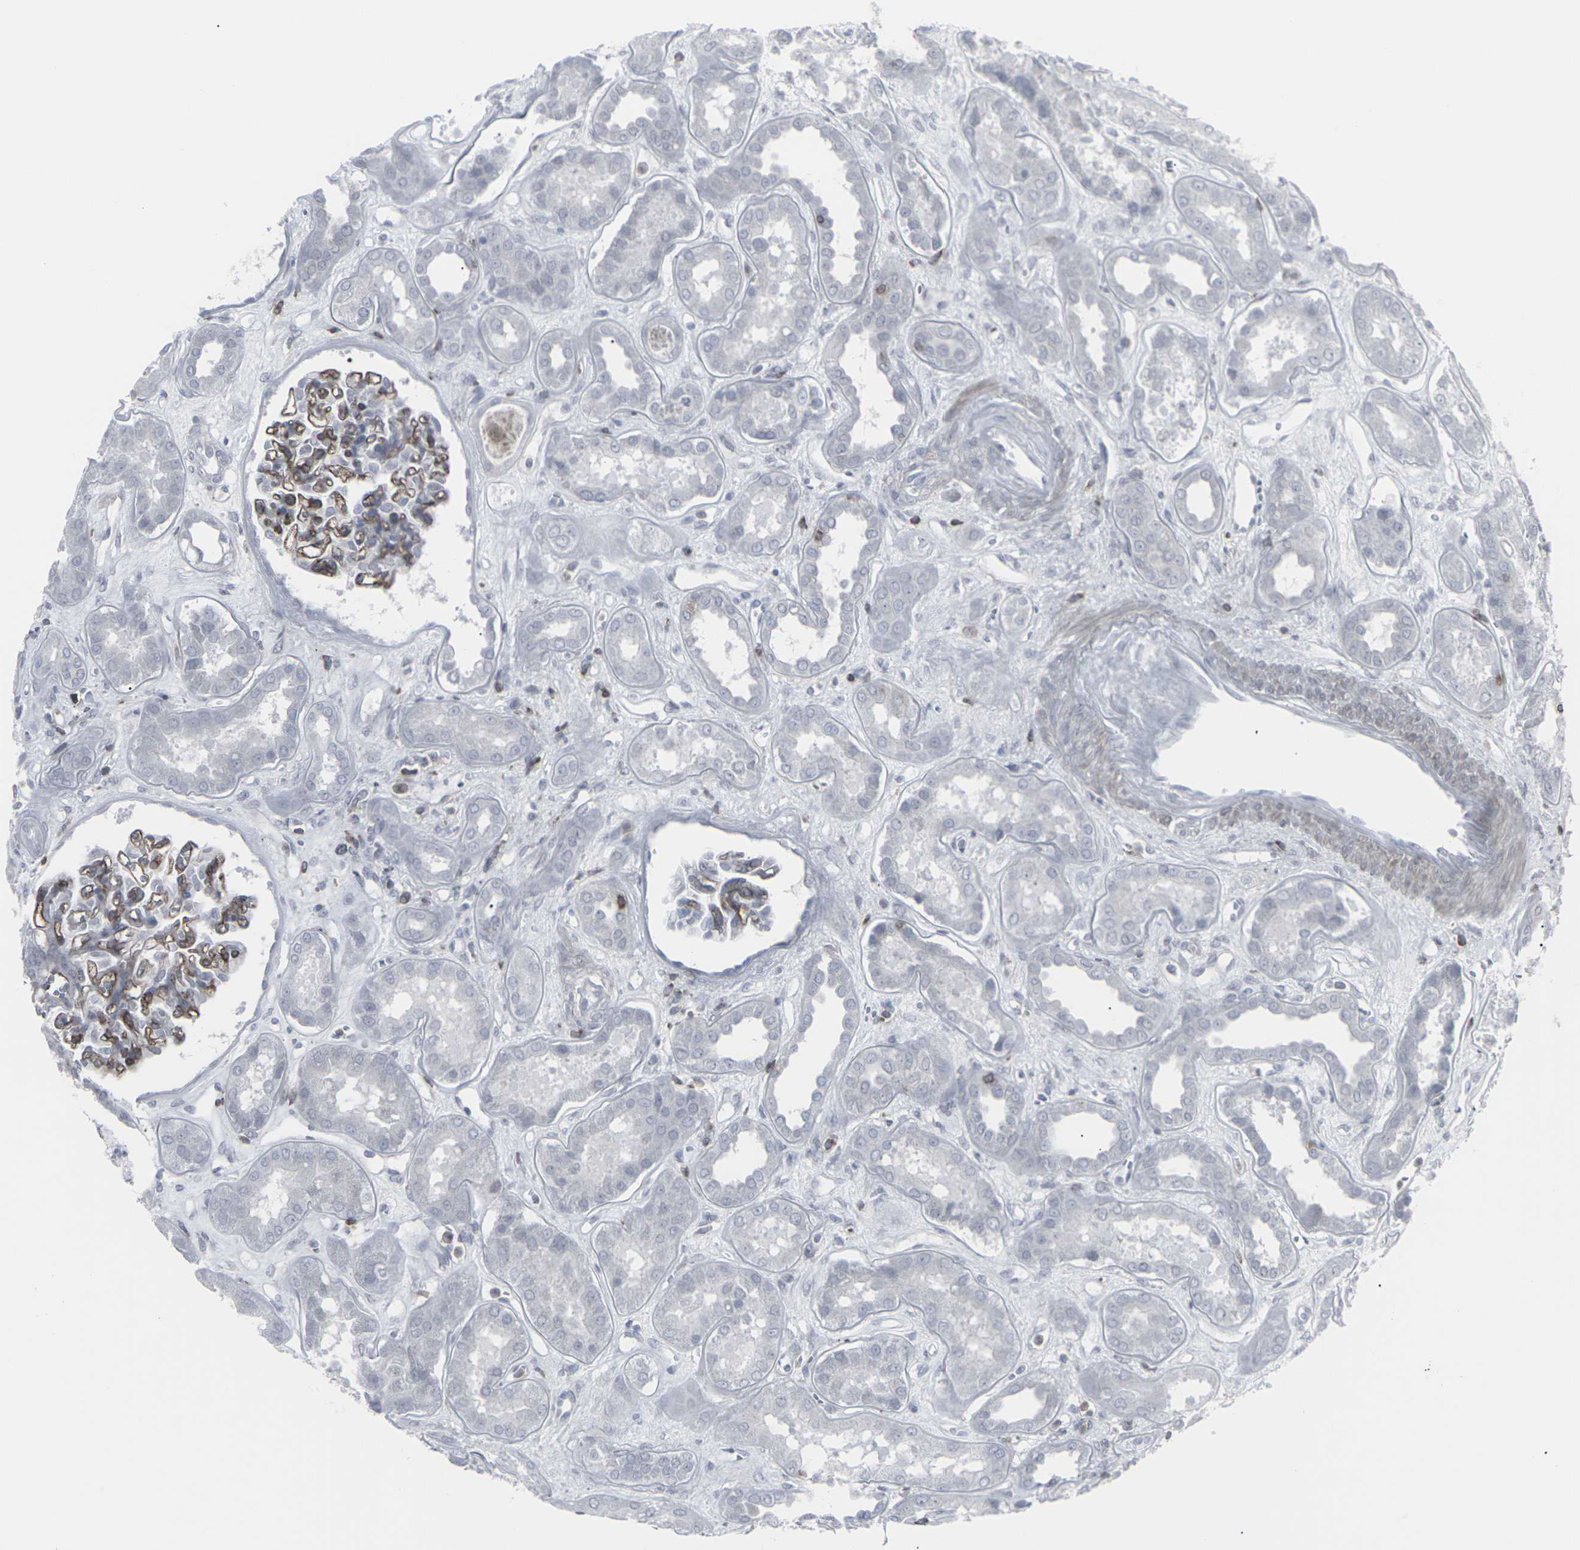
{"staining": {"intensity": "moderate", "quantity": "25%-75%", "location": "cytoplasmic/membranous"}, "tissue": "kidney", "cell_type": "Cells in glomeruli", "image_type": "normal", "snomed": [{"axis": "morphology", "description": "Normal tissue, NOS"}, {"axis": "topography", "description": "Kidney"}], "caption": "This is an image of immunohistochemistry (IHC) staining of unremarkable kidney, which shows moderate expression in the cytoplasmic/membranous of cells in glomeruli.", "gene": "APOBEC2", "patient": {"sex": "male", "age": 59}}